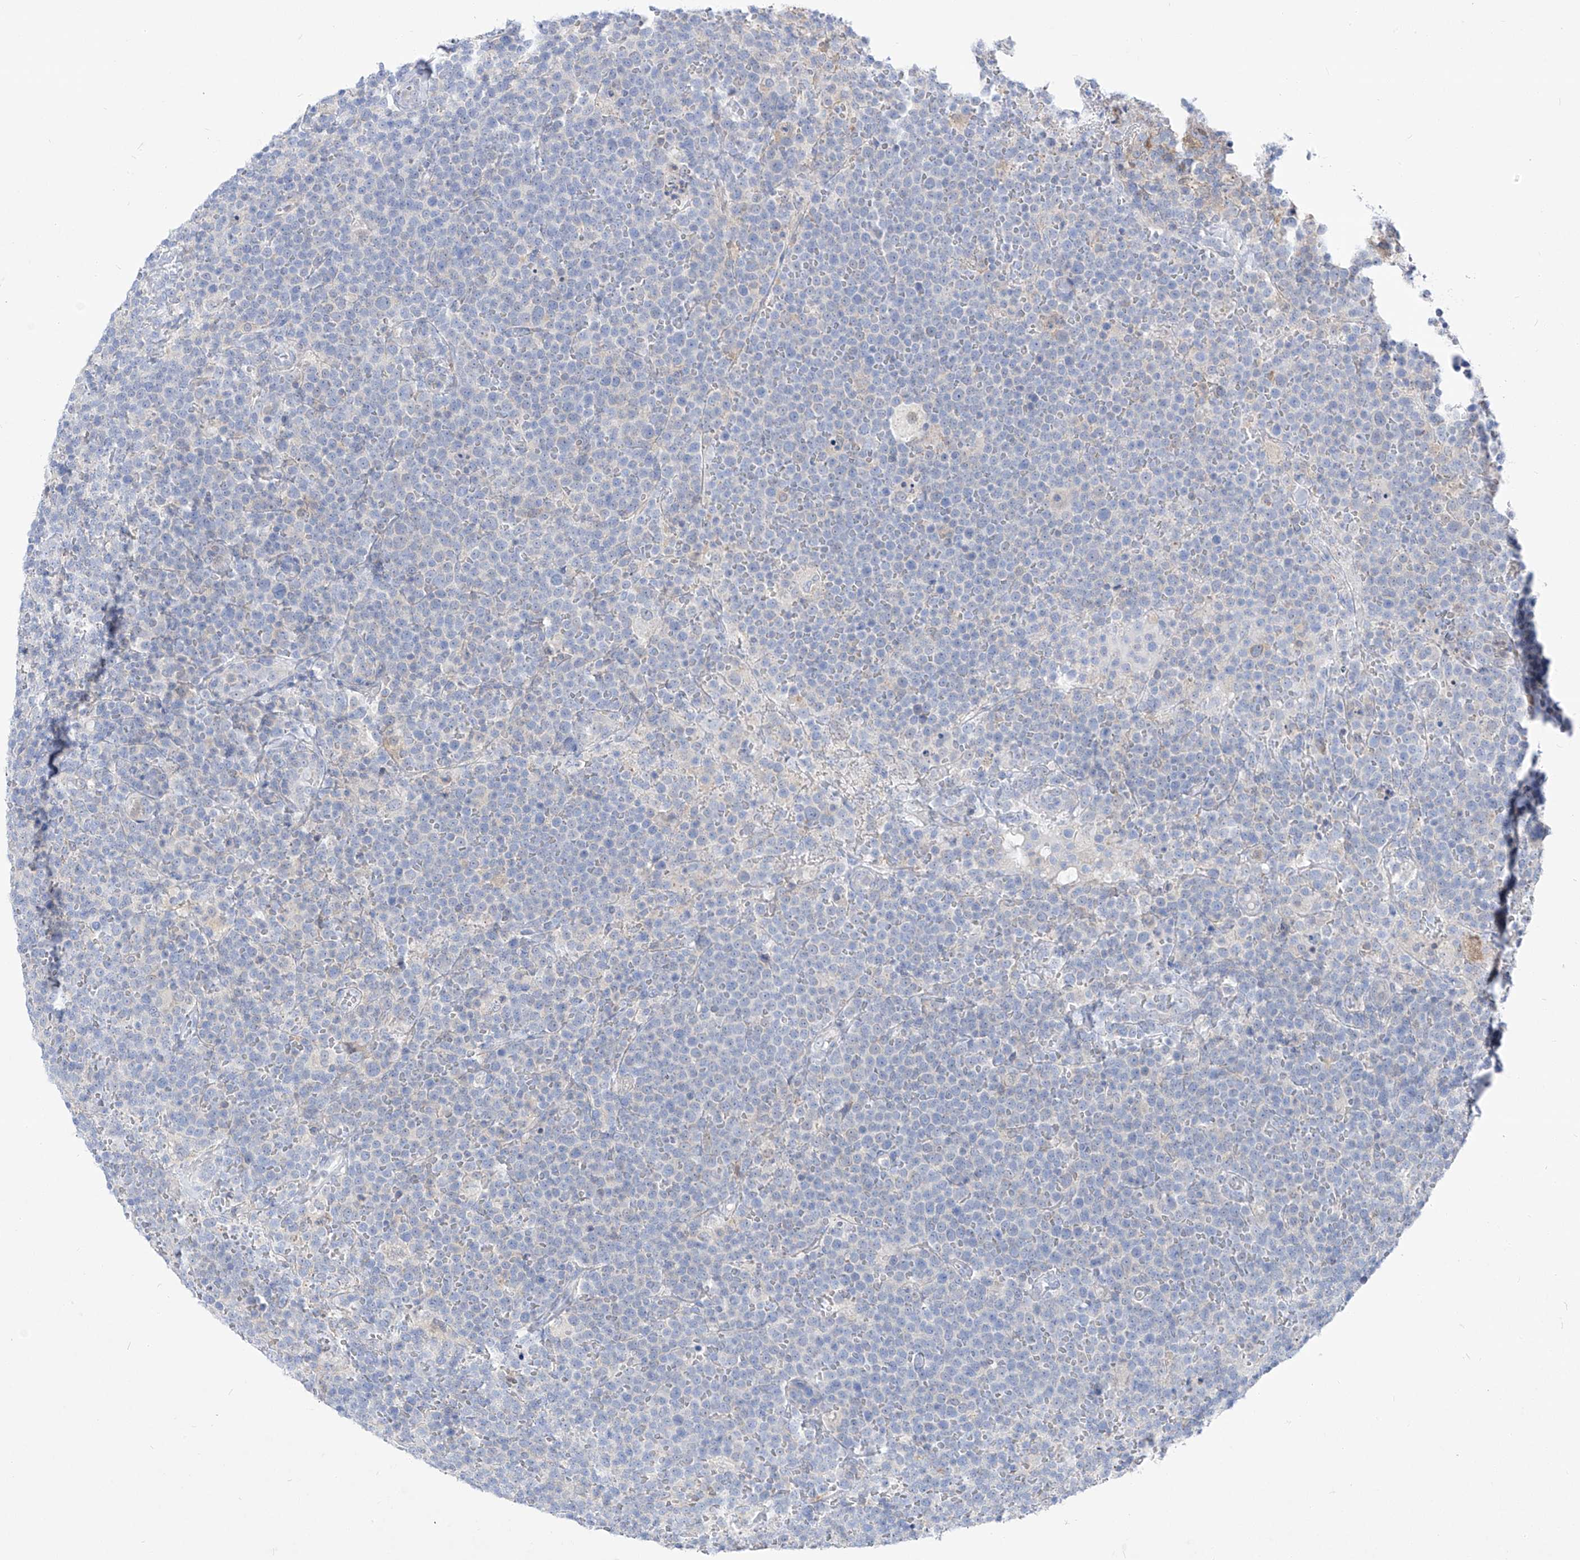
{"staining": {"intensity": "negative", "quantity": "none", "location": "none"}, "tissue": "lymphoma", "cell_type": "Tumor cells", "image_type": "cancer", "snomed": [{"axis": "morphology", "description": "Malignant lymphoma, non-Hodgkin's type, High grade"}, {"axis": "topography", "description": "Lymph node"}], "caption": "A high-resolution histopathology image shows immunohistochemistry staining of lymphoma, which reveals no significant expression in tumor cells.", "gene": "UFL1", "patient": {"sex": "male", "age": 61}}